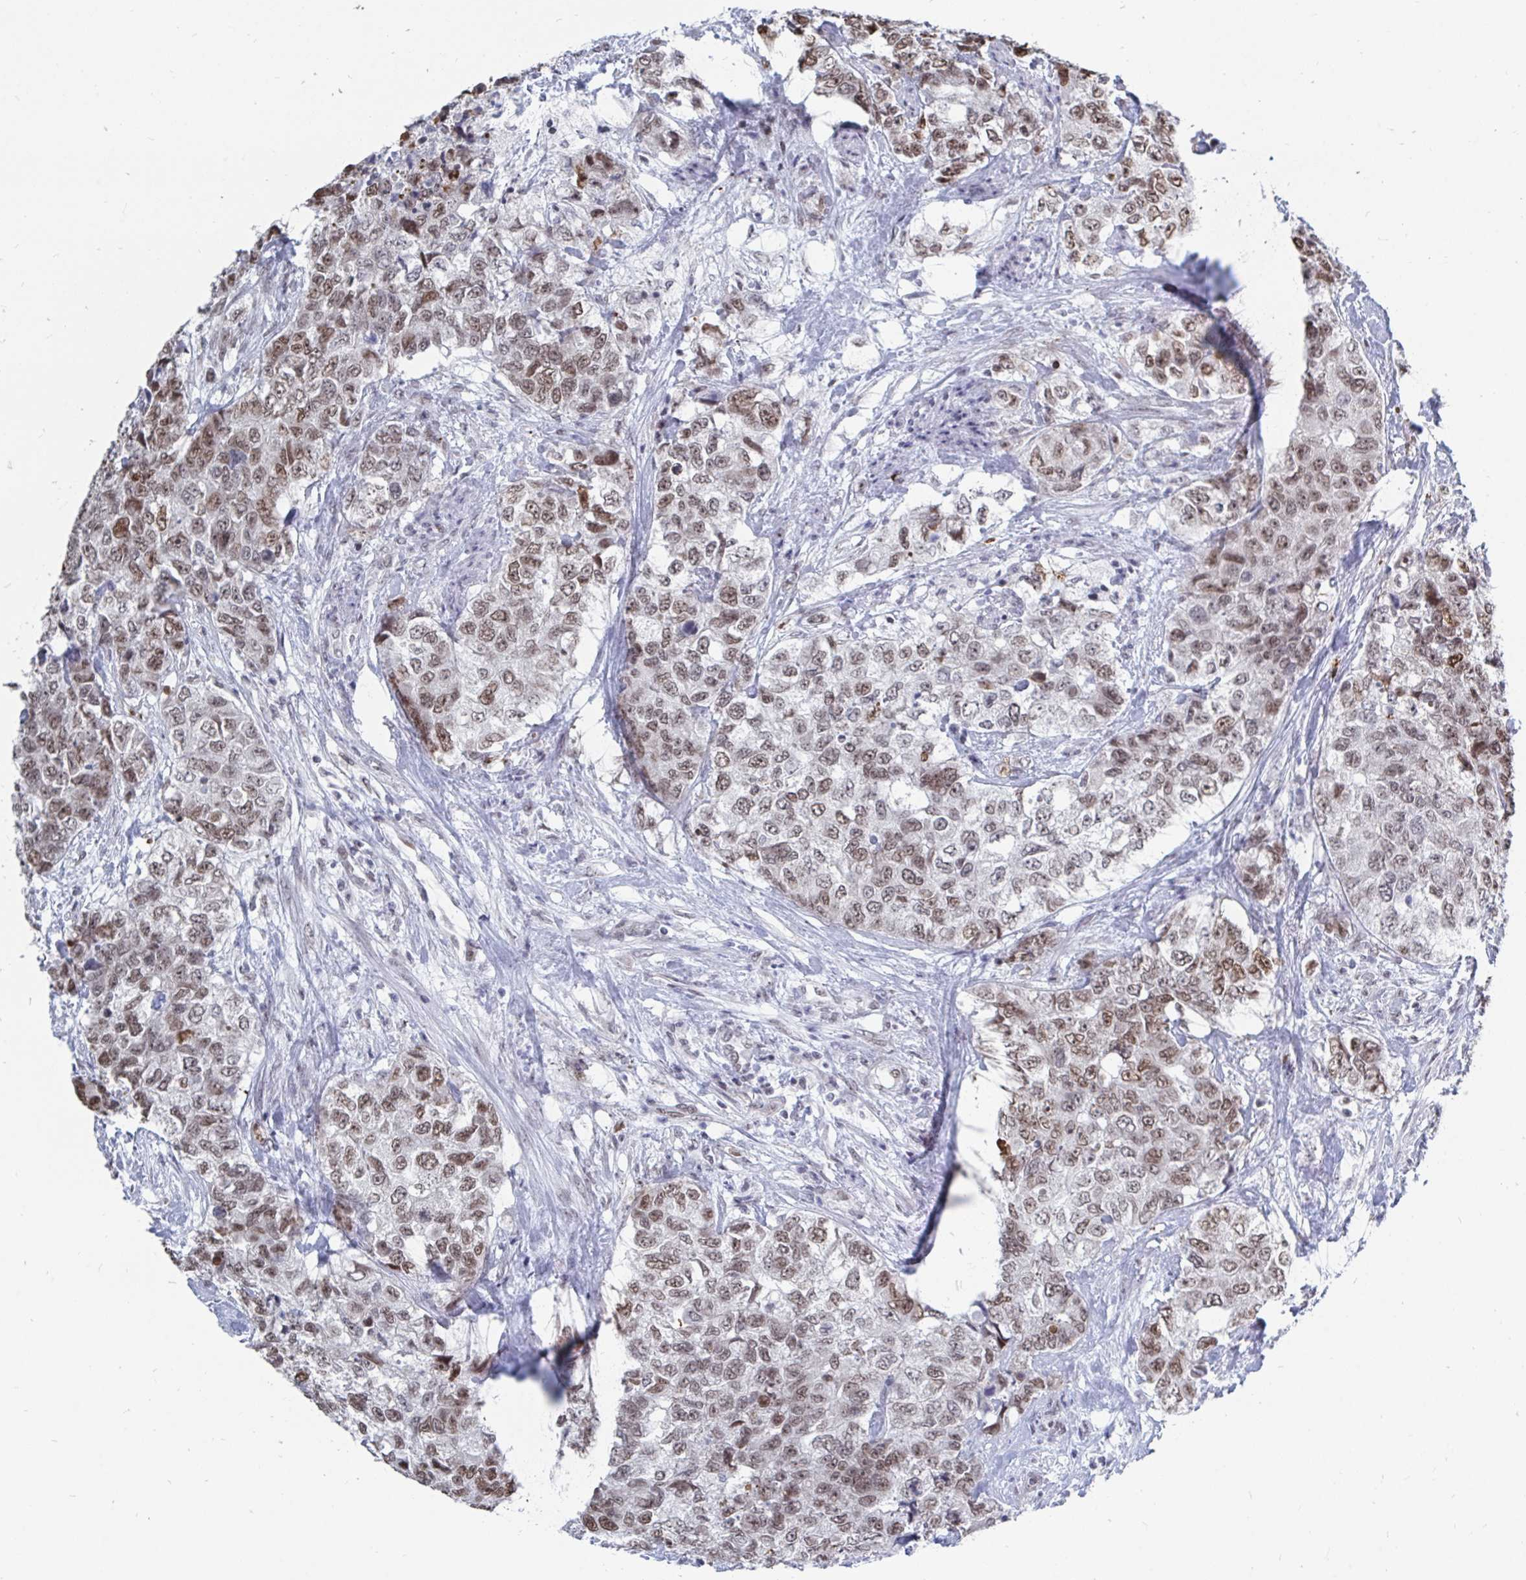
{"staining": {"intensity": "moderate", "quantity": "25%-75%", "location": "nuclear"}, "tissue": "urothelial cancer", "cell_type": "Tumor cells", "image_type": "cancer", "snomed": [{"axis": "morphology", "description": "Urothelial carcinoma, High grade"}, {"axis": "topography", "description": "Urinary bladder"}], "caption": "IHC (DAB (3,3'-diaminobenzidine)) staining of human high-grade urothelial carcinoma shows moderate nuclear protein positivity in approximately 25%-75% of tumor cells. Using DAB (brown) and hematoxylin (blue) stains, captured at high magnification using brightfield microscopy.", "gene": "TRIP12", "patient": {"sex": "female", "age": 78}}